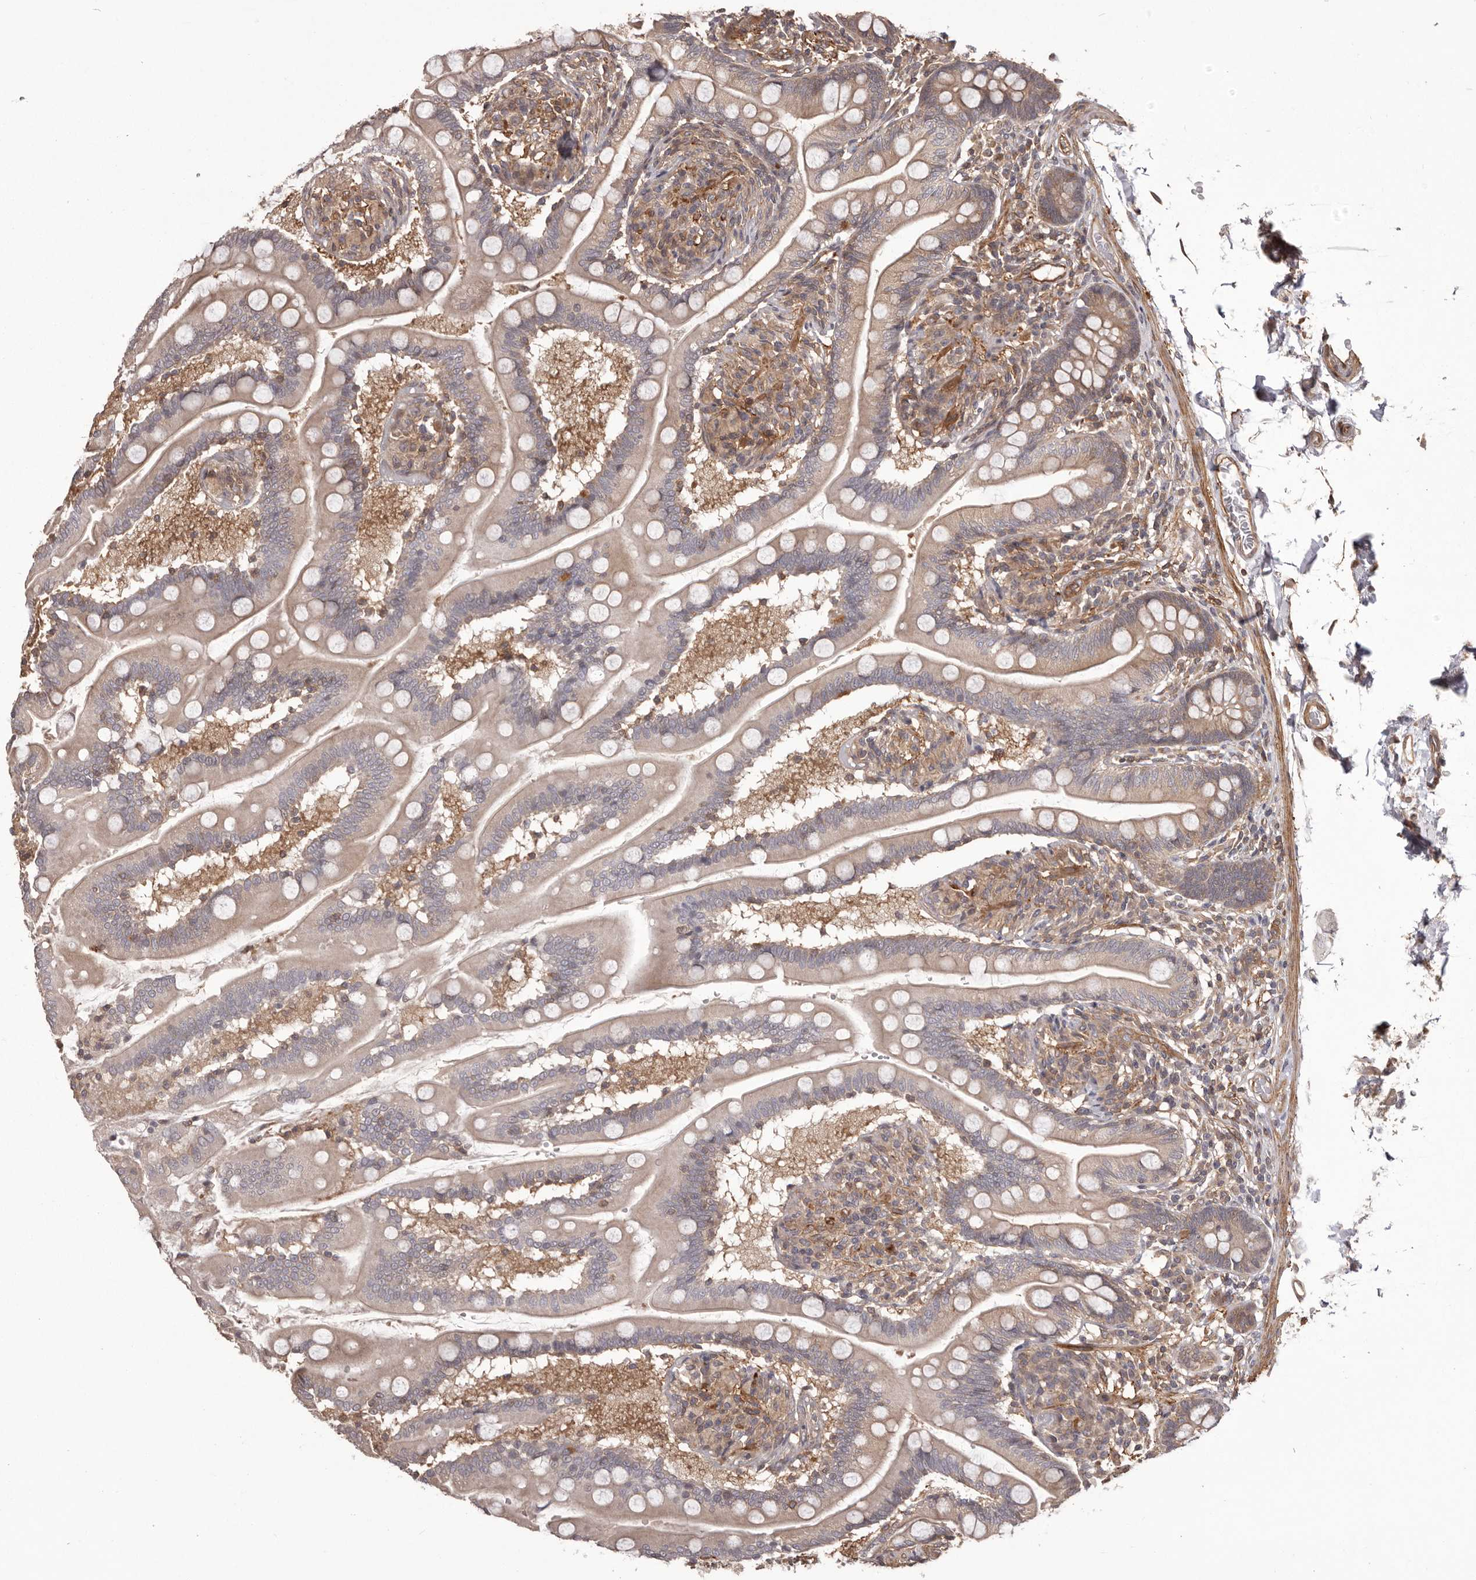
{"staining": {"intensity": "weak", "quantity": ">75%", "location": "cytoplasmic/membranous"}, "tissue": "small intestine", "cell_type": "Glandular cells", "image_type": "normal", "snomed": [{"axis": "morphology", "description": "Normal tissue, NOS"}, {"axis": "topography", "description": "Small intestine"}], "caption": "IHC micrograph of unremarkable human small intestine stained for a protein (brown), which reveals low levels of weak cytoplasmic/membranous staining in approximately >75% of glandular cells.", "gene": "NFKBIA", "patient": {"sex": "female", "age": 64}}